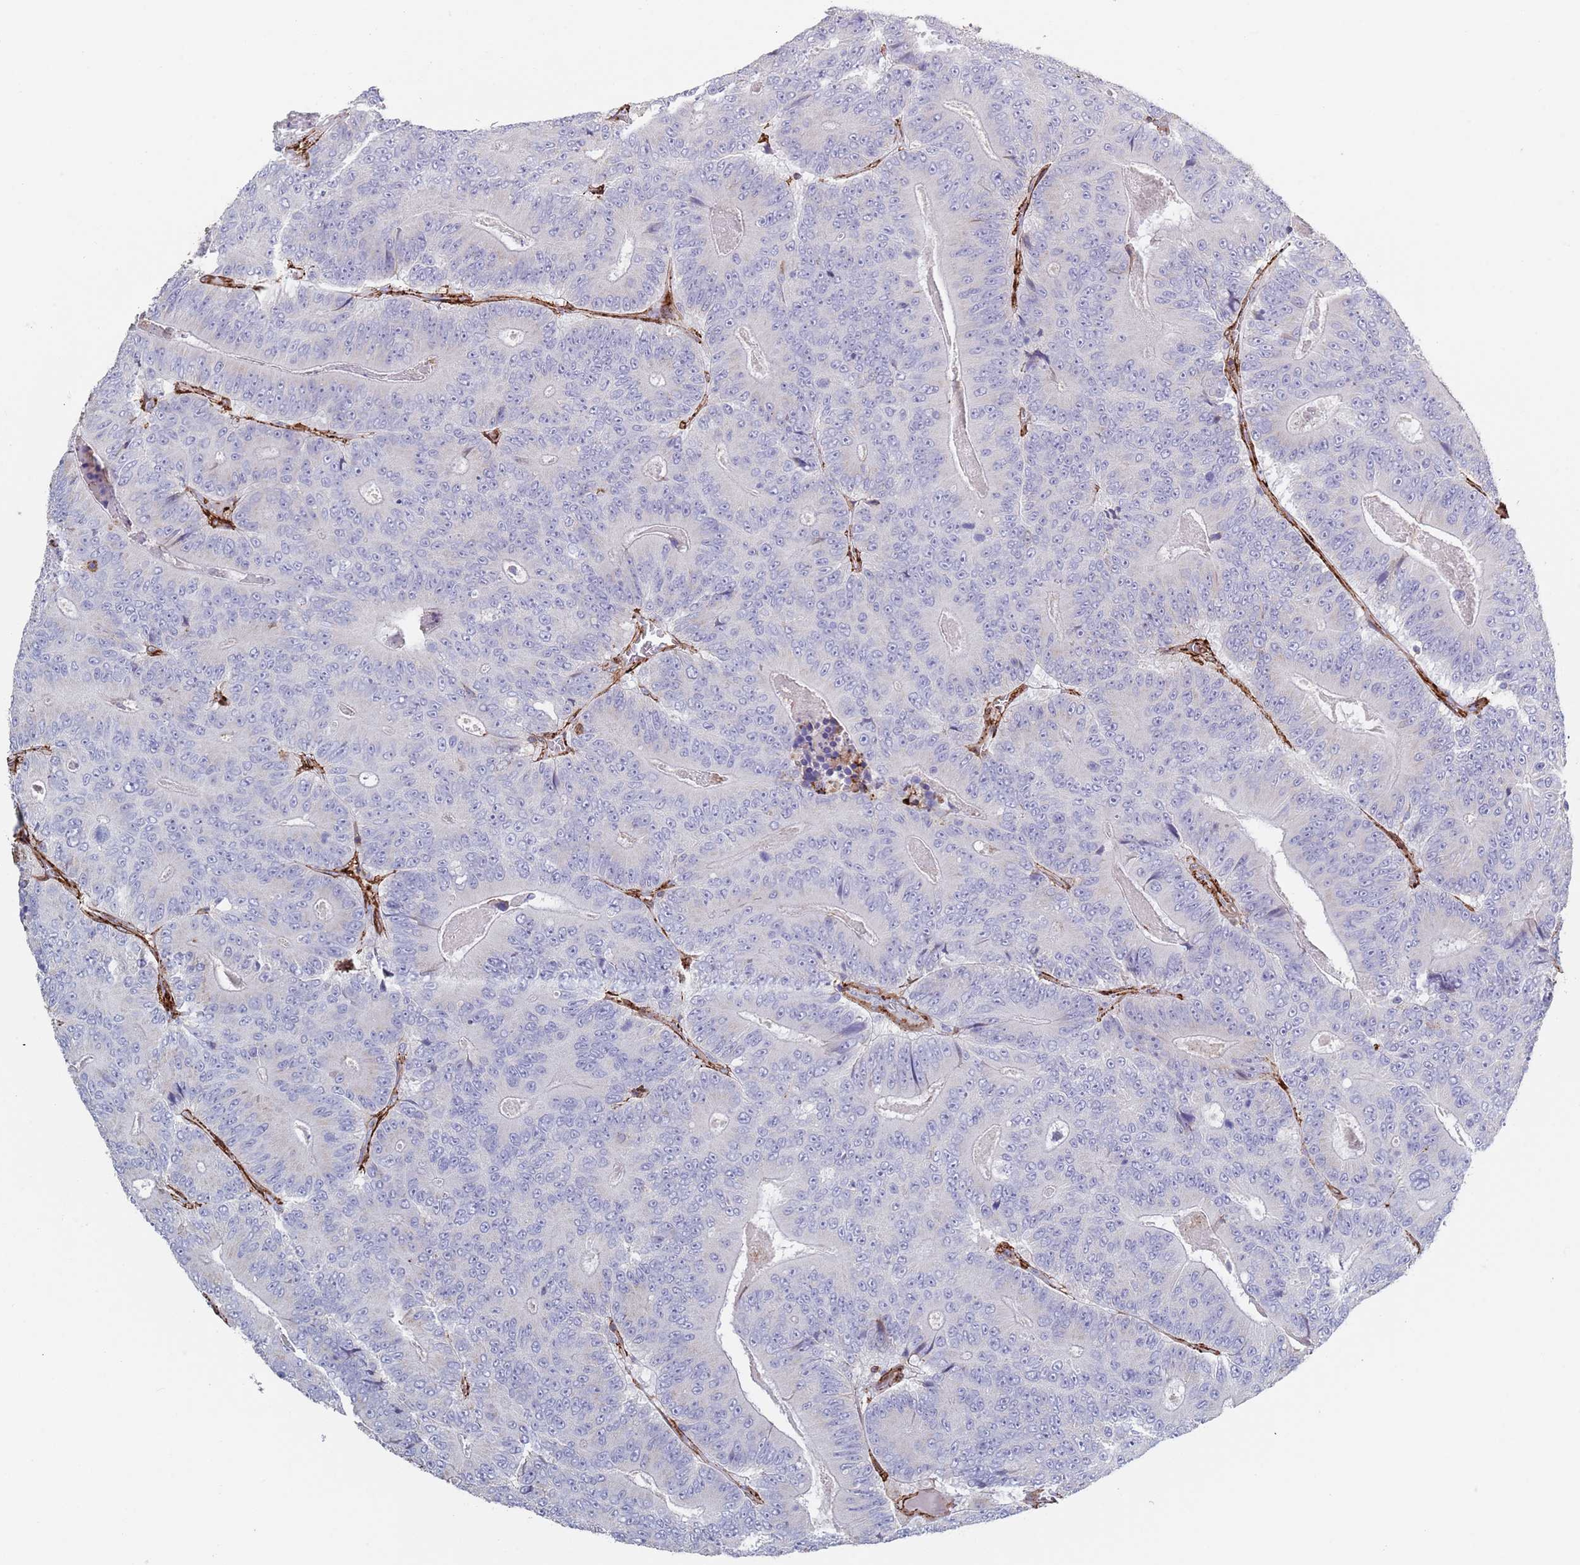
{"staining": {"intensity": "negative", "quantity": "none", "location": "none"}, "tissue": "colorectal cancer", "cell_type": "Tumor cells", "image_type": "cancer", "snomed": [{"axis": "morphology", "description": "Adenocarcinoma, NOS"}, {"axis": "topography", "description": "Colon"}], "caption": "This micrograph is of colorectal adenocarcinoma stained with immunohistochemistry to label a protein in brown with the nuclei are counter-stained blue. There is no expression in tumor cells.", "gene": "RNF144A", "patient": {"sex": "male", "age": 83}}